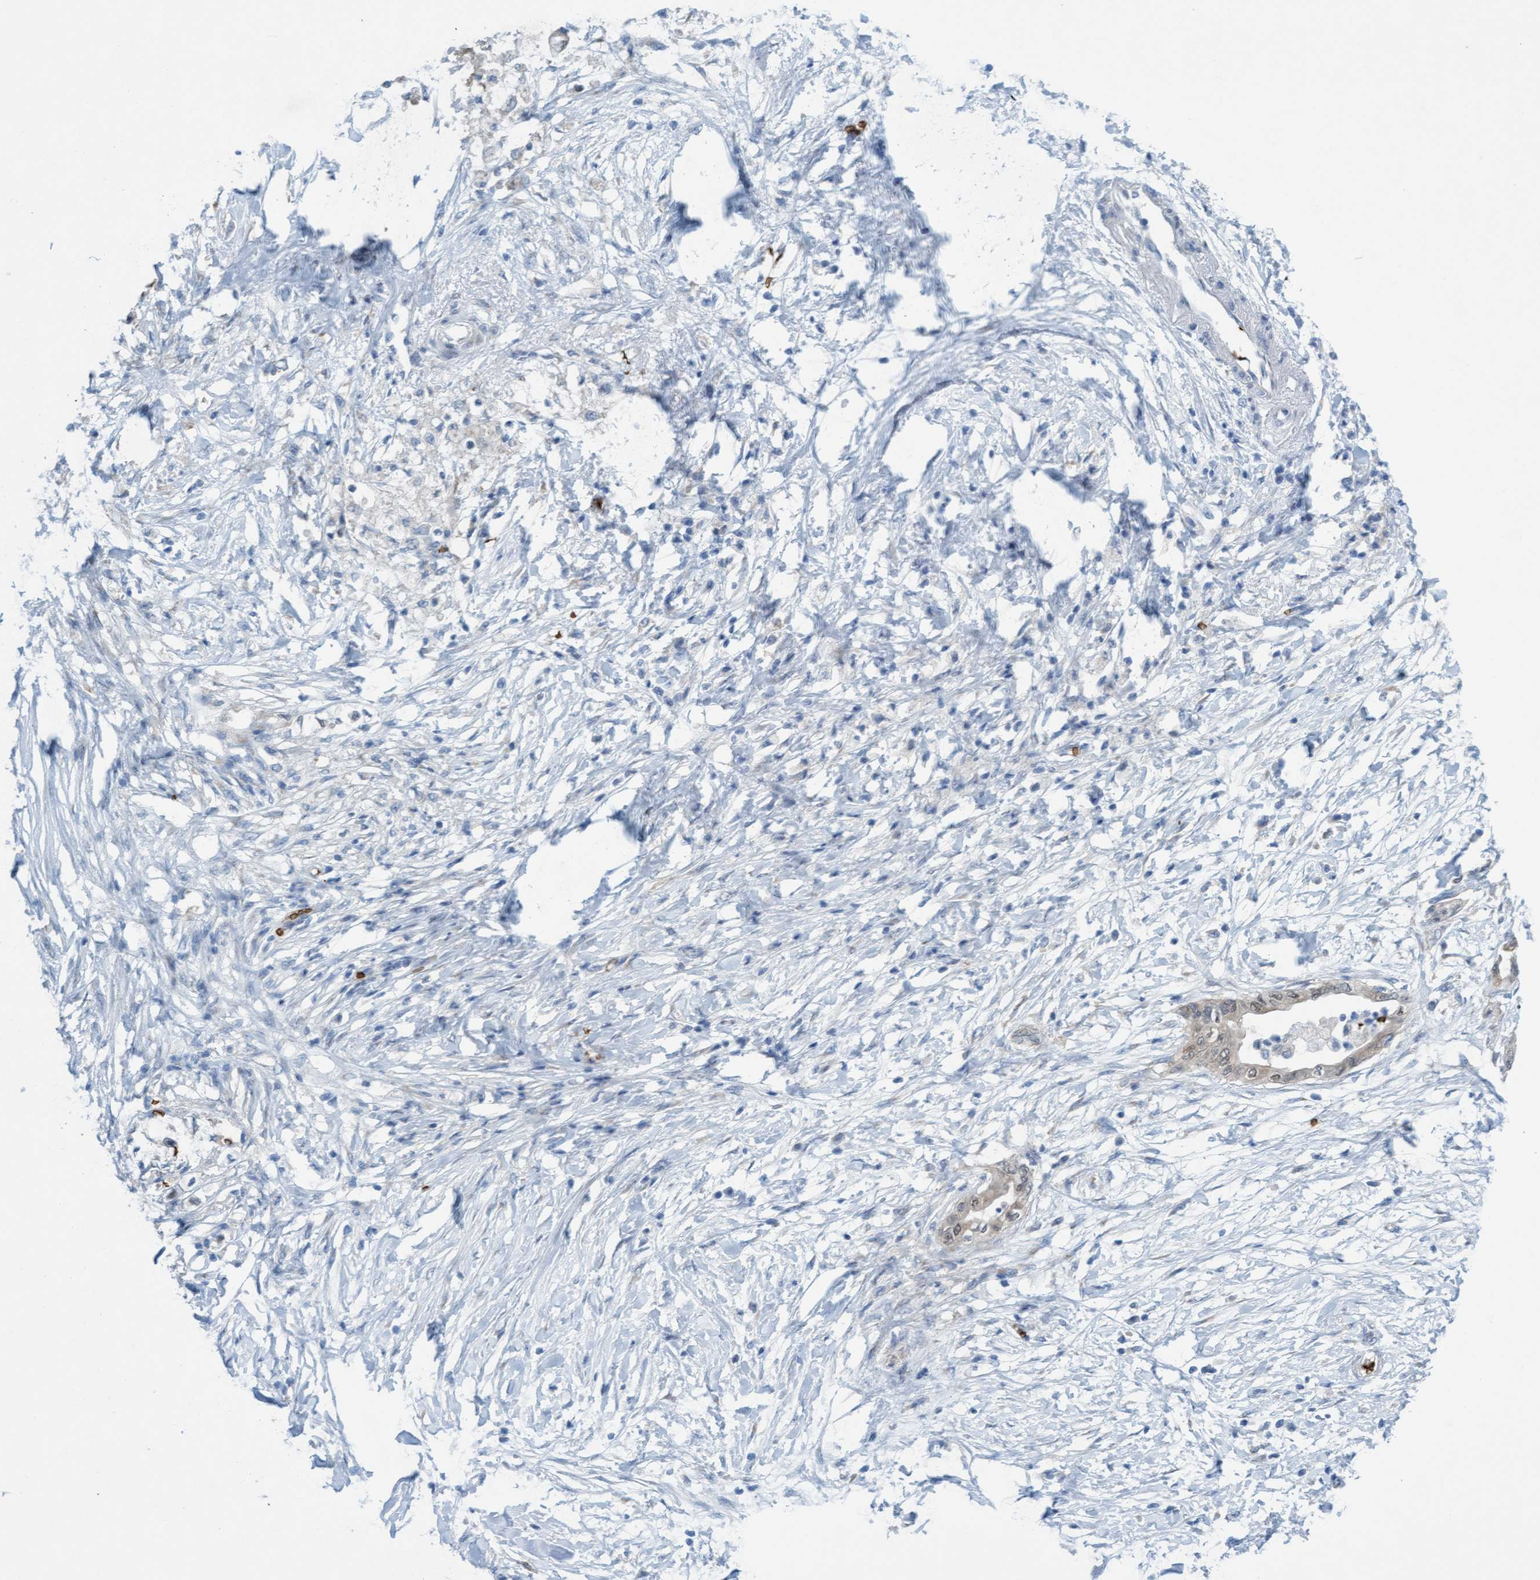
{"staining": {"intensity": "weak", "quantity": "<25%", "location": "cytoplasmic/membranous"}, "tissue": "pancreatic cancer", "cell_type": "Tumor cells", "image_type": "cancer", "snomed": [{"axis": "morphology", "description": "Normal tissue, NOS"}, {"axis": "morphology", "description": "Adenocarcinoma, NOS"}, {"axis": "topography", "description": "Pancreas"}, {"axis": "topography", "description": "Duodenum"}], "caption": "The histopathology image displays no staining of tumor cells in pancreatic adenocarcinoma. The staining was performed using DAB (3,3'-diaminobenzidine) to visualize the protein expression in brown, while the nuclei were stained in blue with hematoxylin (Magnification: 20x).", "gene": "SPEM2", "patient": {"sex": "female", "age": 60}}